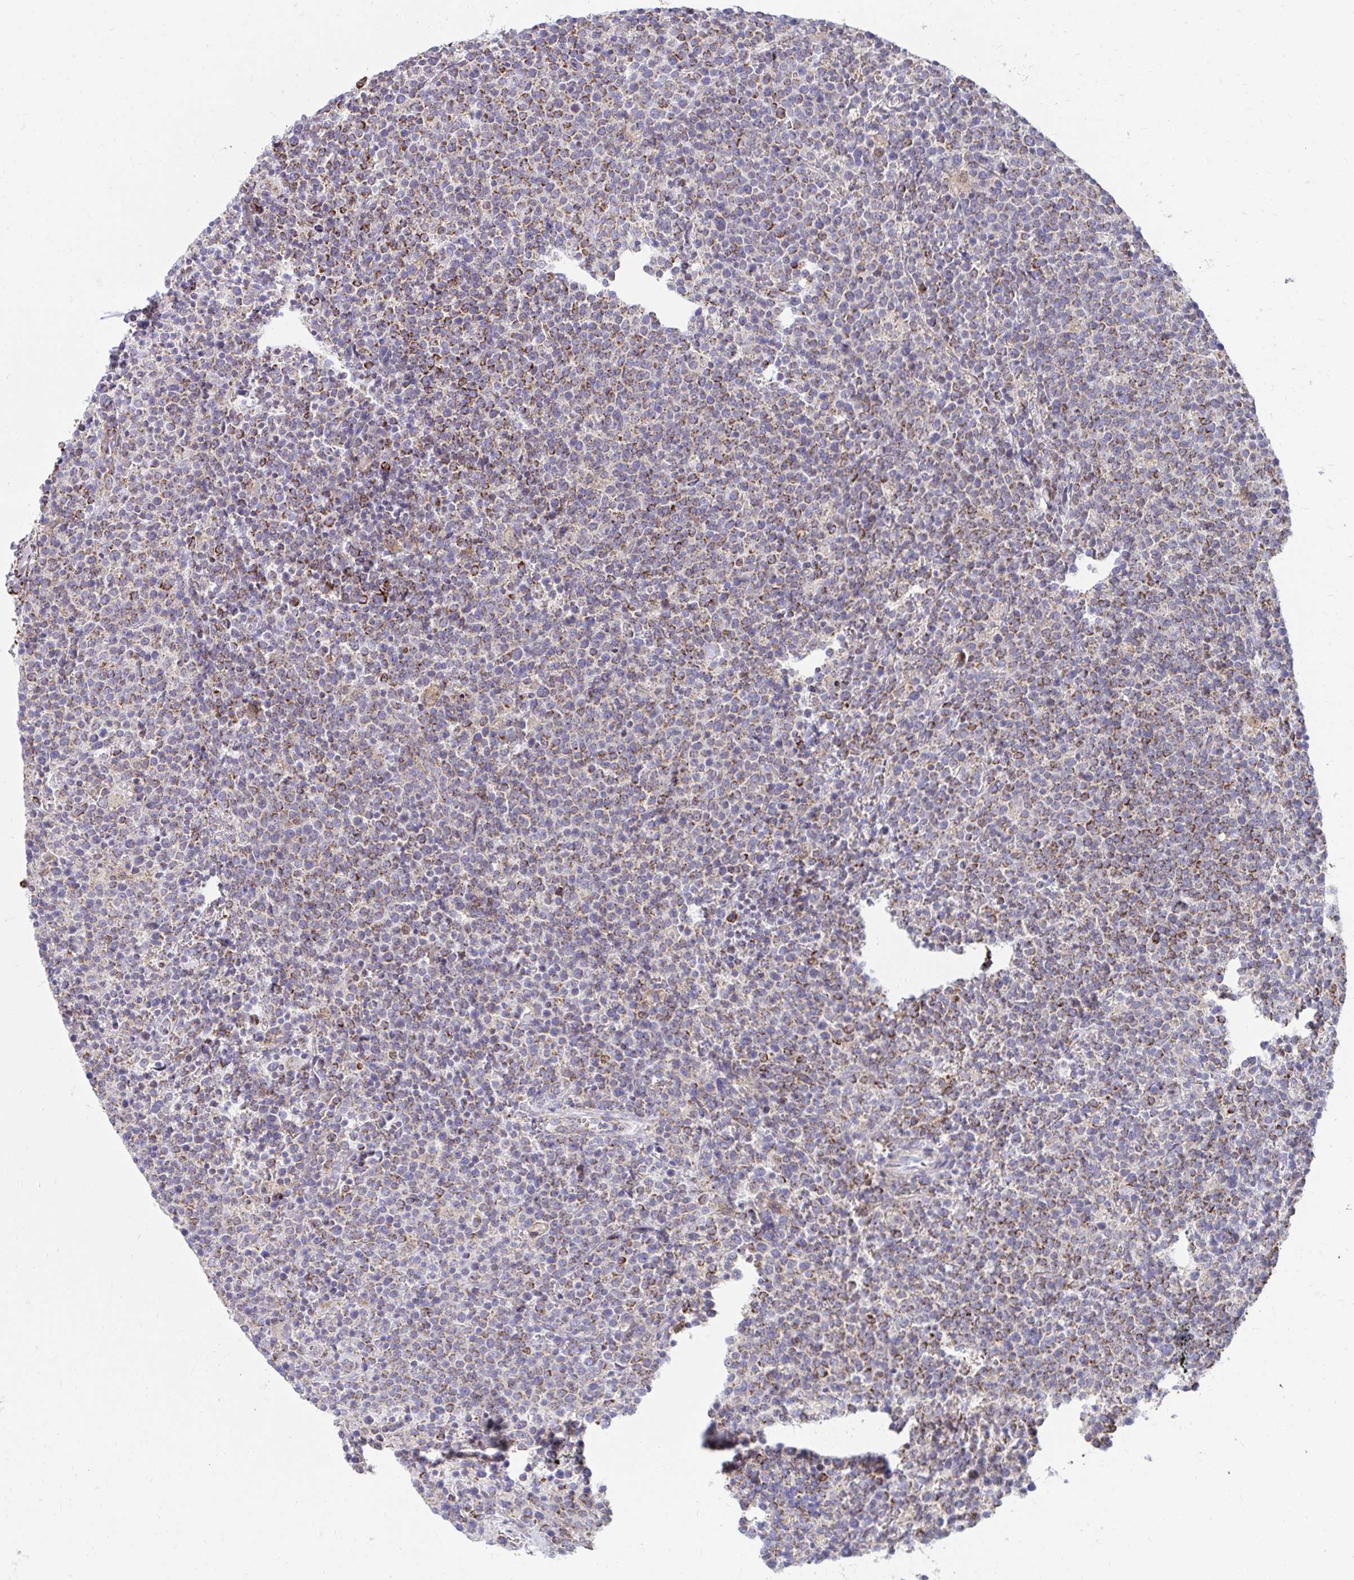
{"staining": {"intensity": "strong", "quantity": "25%-75%", "location": "cytoplasmic/membranous"}, "tissue": "lymphoma", "cell_type": "Tumor cells", "image_type": "cancer", "snomed": [{"axis": "morphology", "description": "Malignant lymphoma, non-Hodgkin's type, High grade"}, {"axis": "topography", "description": "Lymph node"}], "caption": "Immunohistochemistry (IHC) histopathology image of lymphoma stained for a protein (brown), which reveals high levels of strong cytoplasmic/membranous positivity in about 25%-75% of tumor cells.", "gene": "PRRG3", "patient": {"sex": "male", "age": 61}}